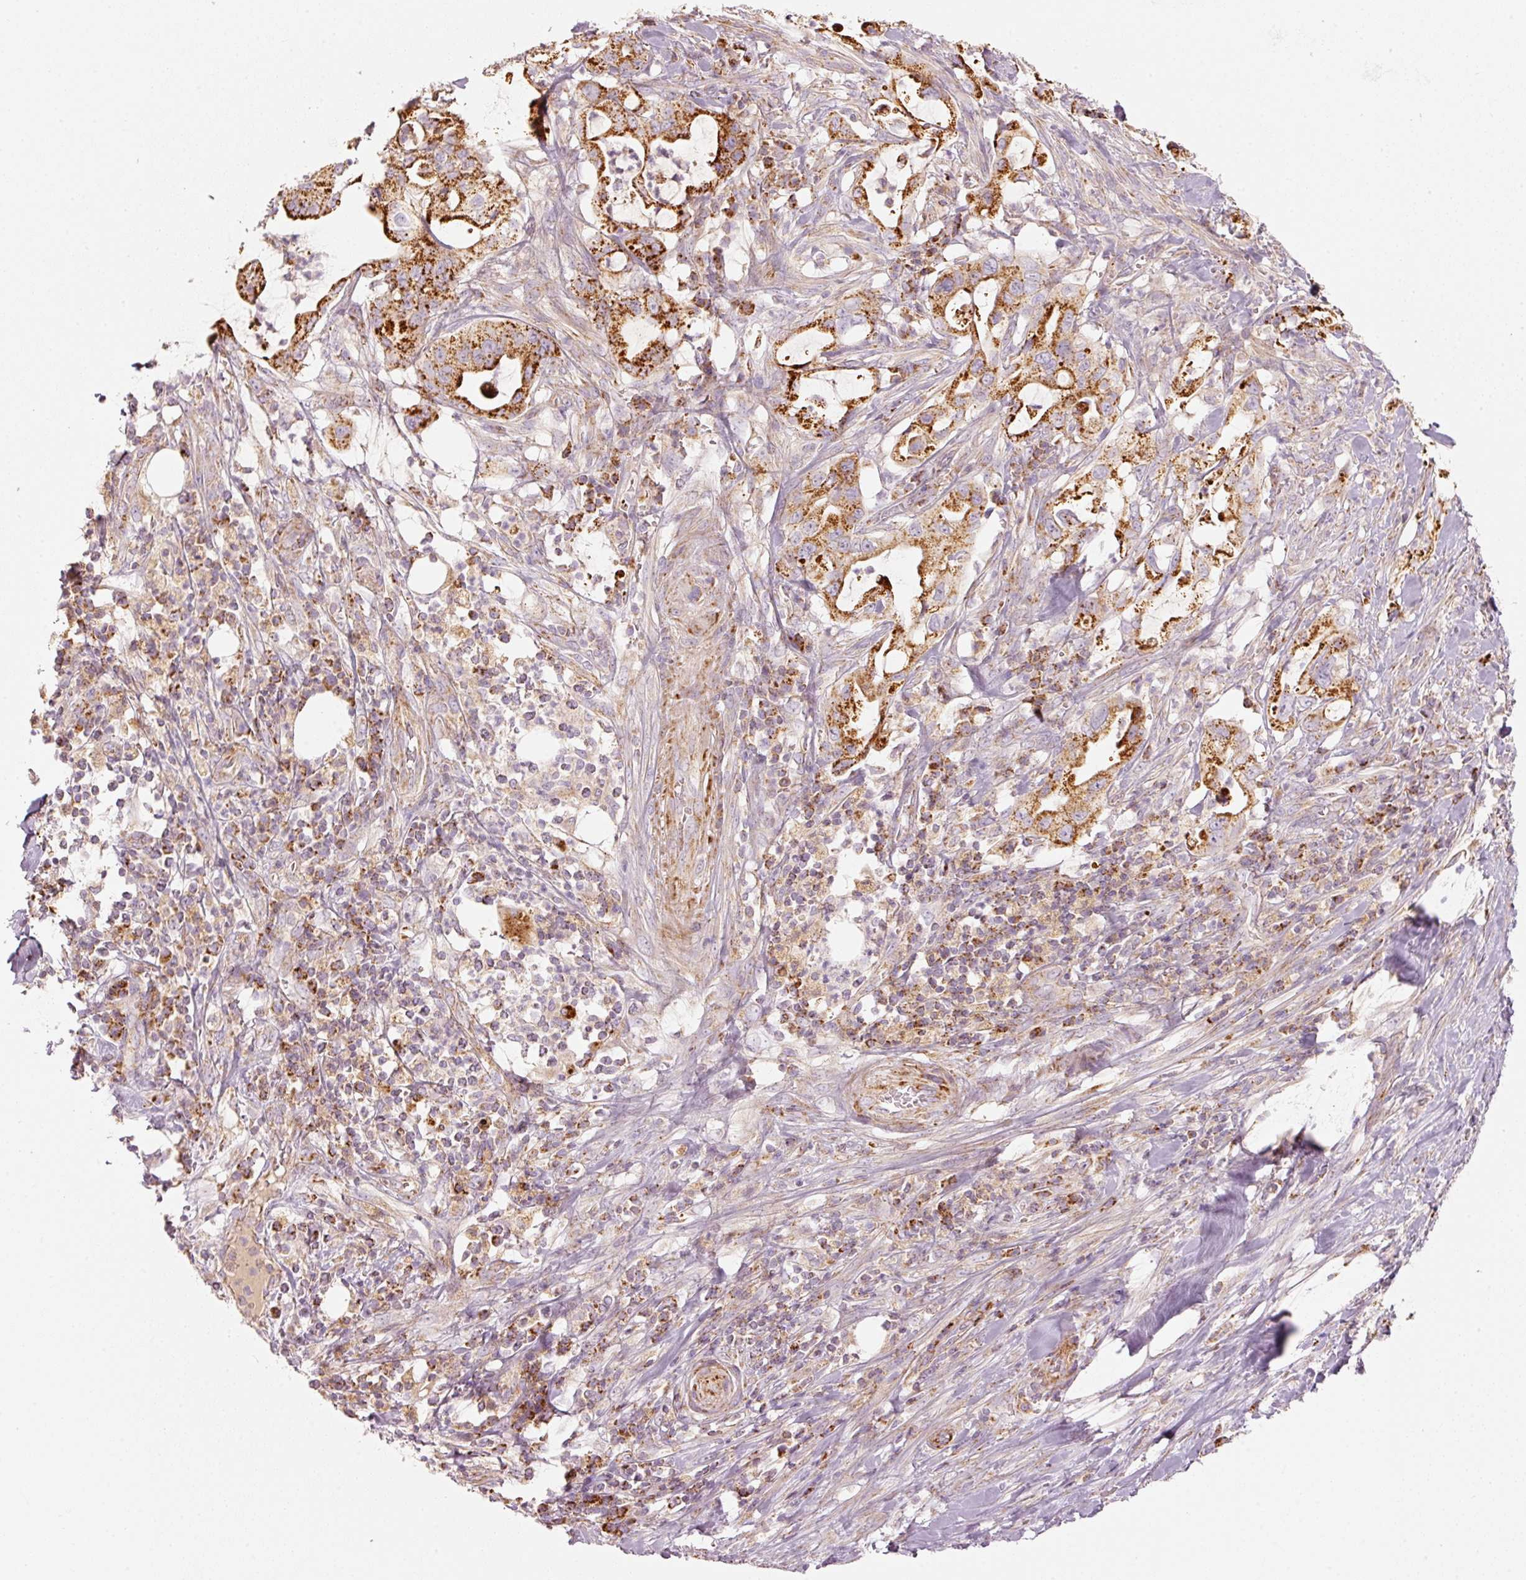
{"staining": {"intensity": "strong", "quantity": ">75%", "location": "cytoplasmic/membranous"}, "tissue": "pancreatic cancer", "cell_type": "Tumor cells", "image_type": "cancer", "snomed": [{"axis": "morphology", "description": "Adenocarcinoma, NOS"}, {"axis": "topography", "description": "Pancreas"}], "caption": "Tumor cells demonstrate high levels of strong cytoplasmic/membranous positivity in approximately >75% of cells in human pancreatic cancer.", "gene": "C17orf98", "patient": {"sex": "female", "age": 61}}